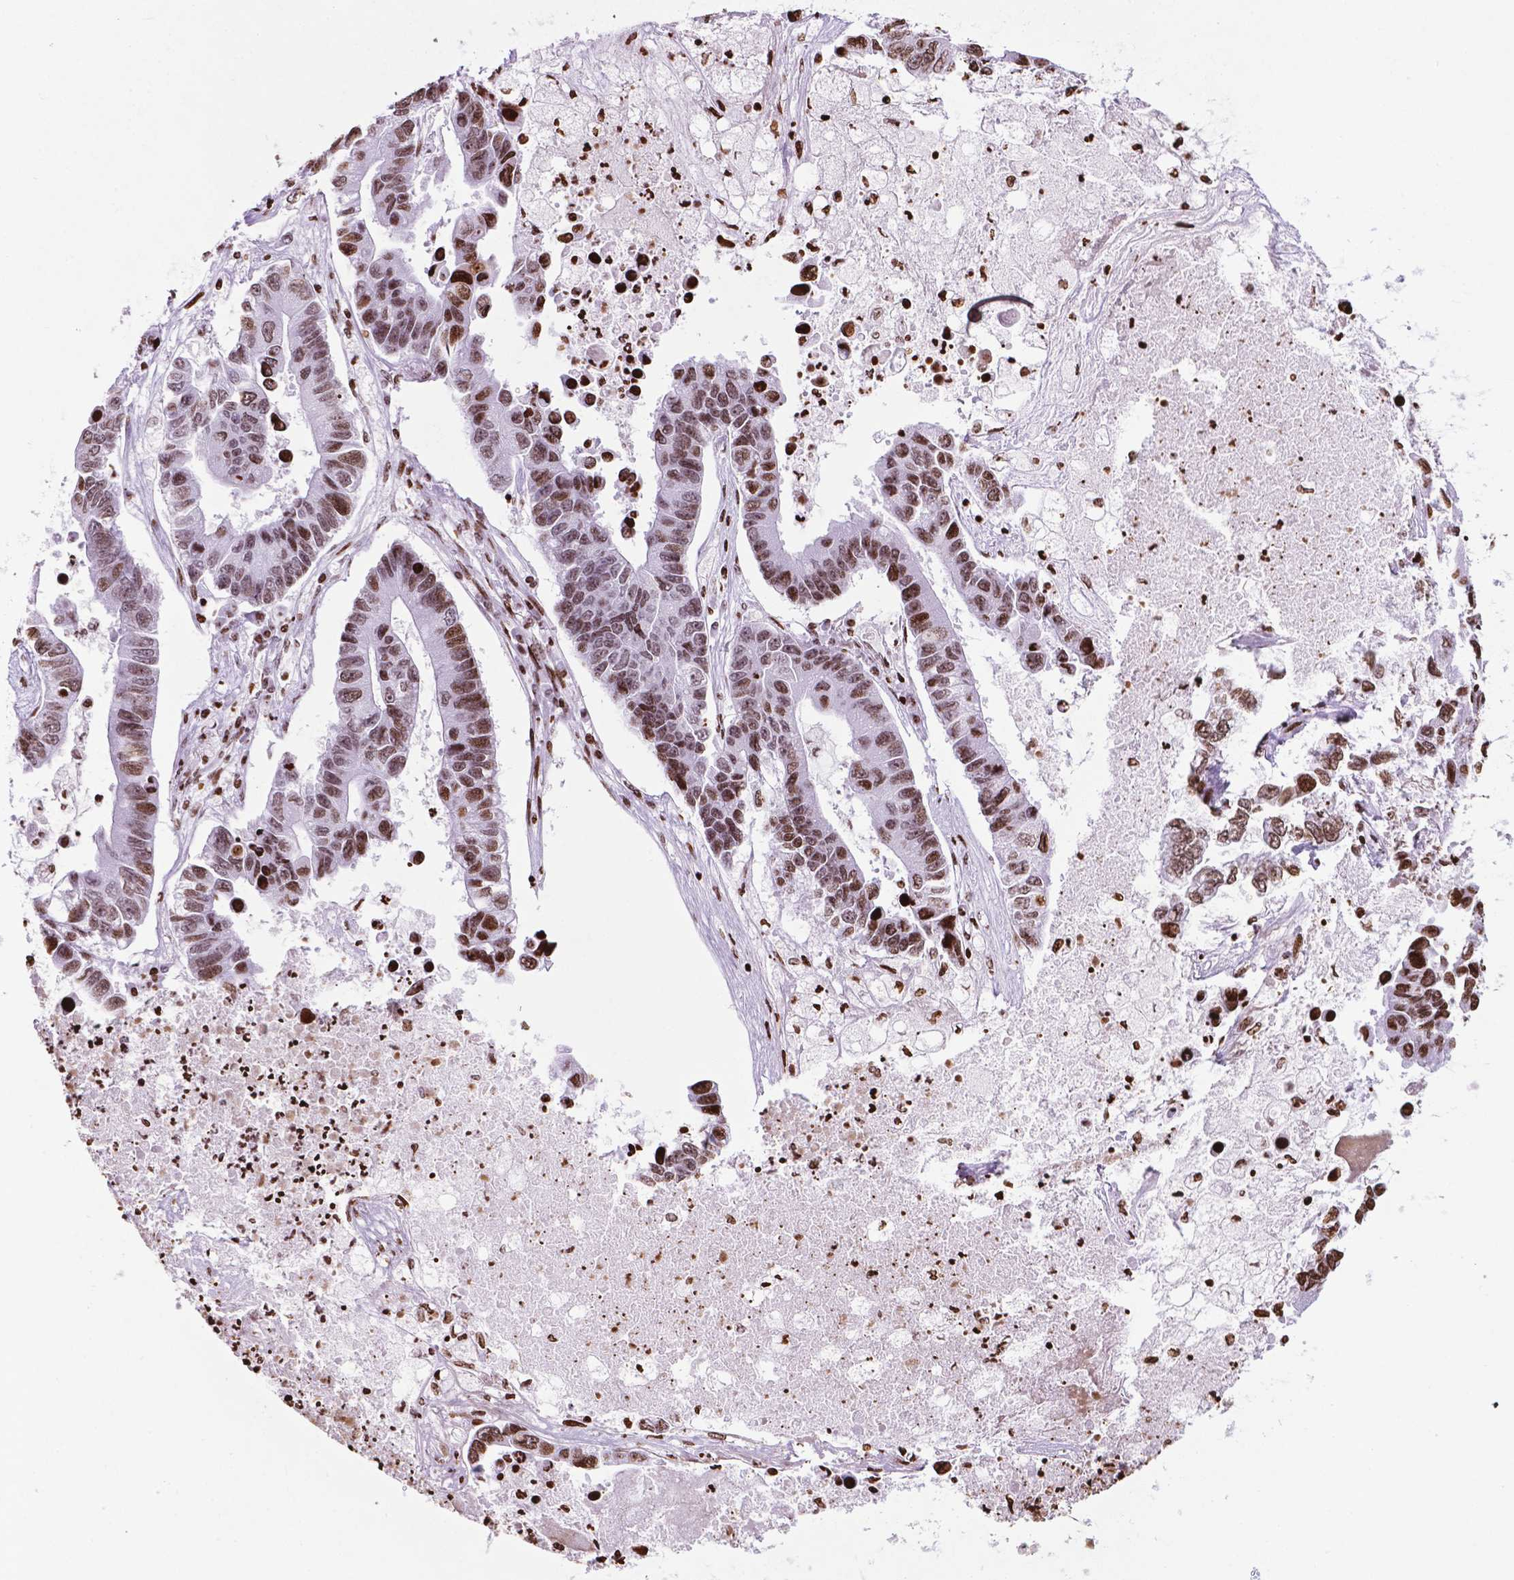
{"staining": {"intensity": "moderate", "quantity": ">75%", "location": "nuclear"}, "tissue": "lung cancer", "cell_type": "Tumor cells", "image_type": "cancer", "snomed": [{"axis": "morphology", "description": "Adenocarcinoma, NOS"}, {"axis": "topography", "description": "Bronchus"}, {"axis": "topography", "description": "Lung"}], "caption": "This photomicrograph shows immunohistochemistry (IHC) staining of human lung cancer (adenocarcinoma), with medium moderate nuclear positivity in approximately >75% of tumor cells.", "gene": "TMEM250", "patient": {"sex": "female", "age": 51}}